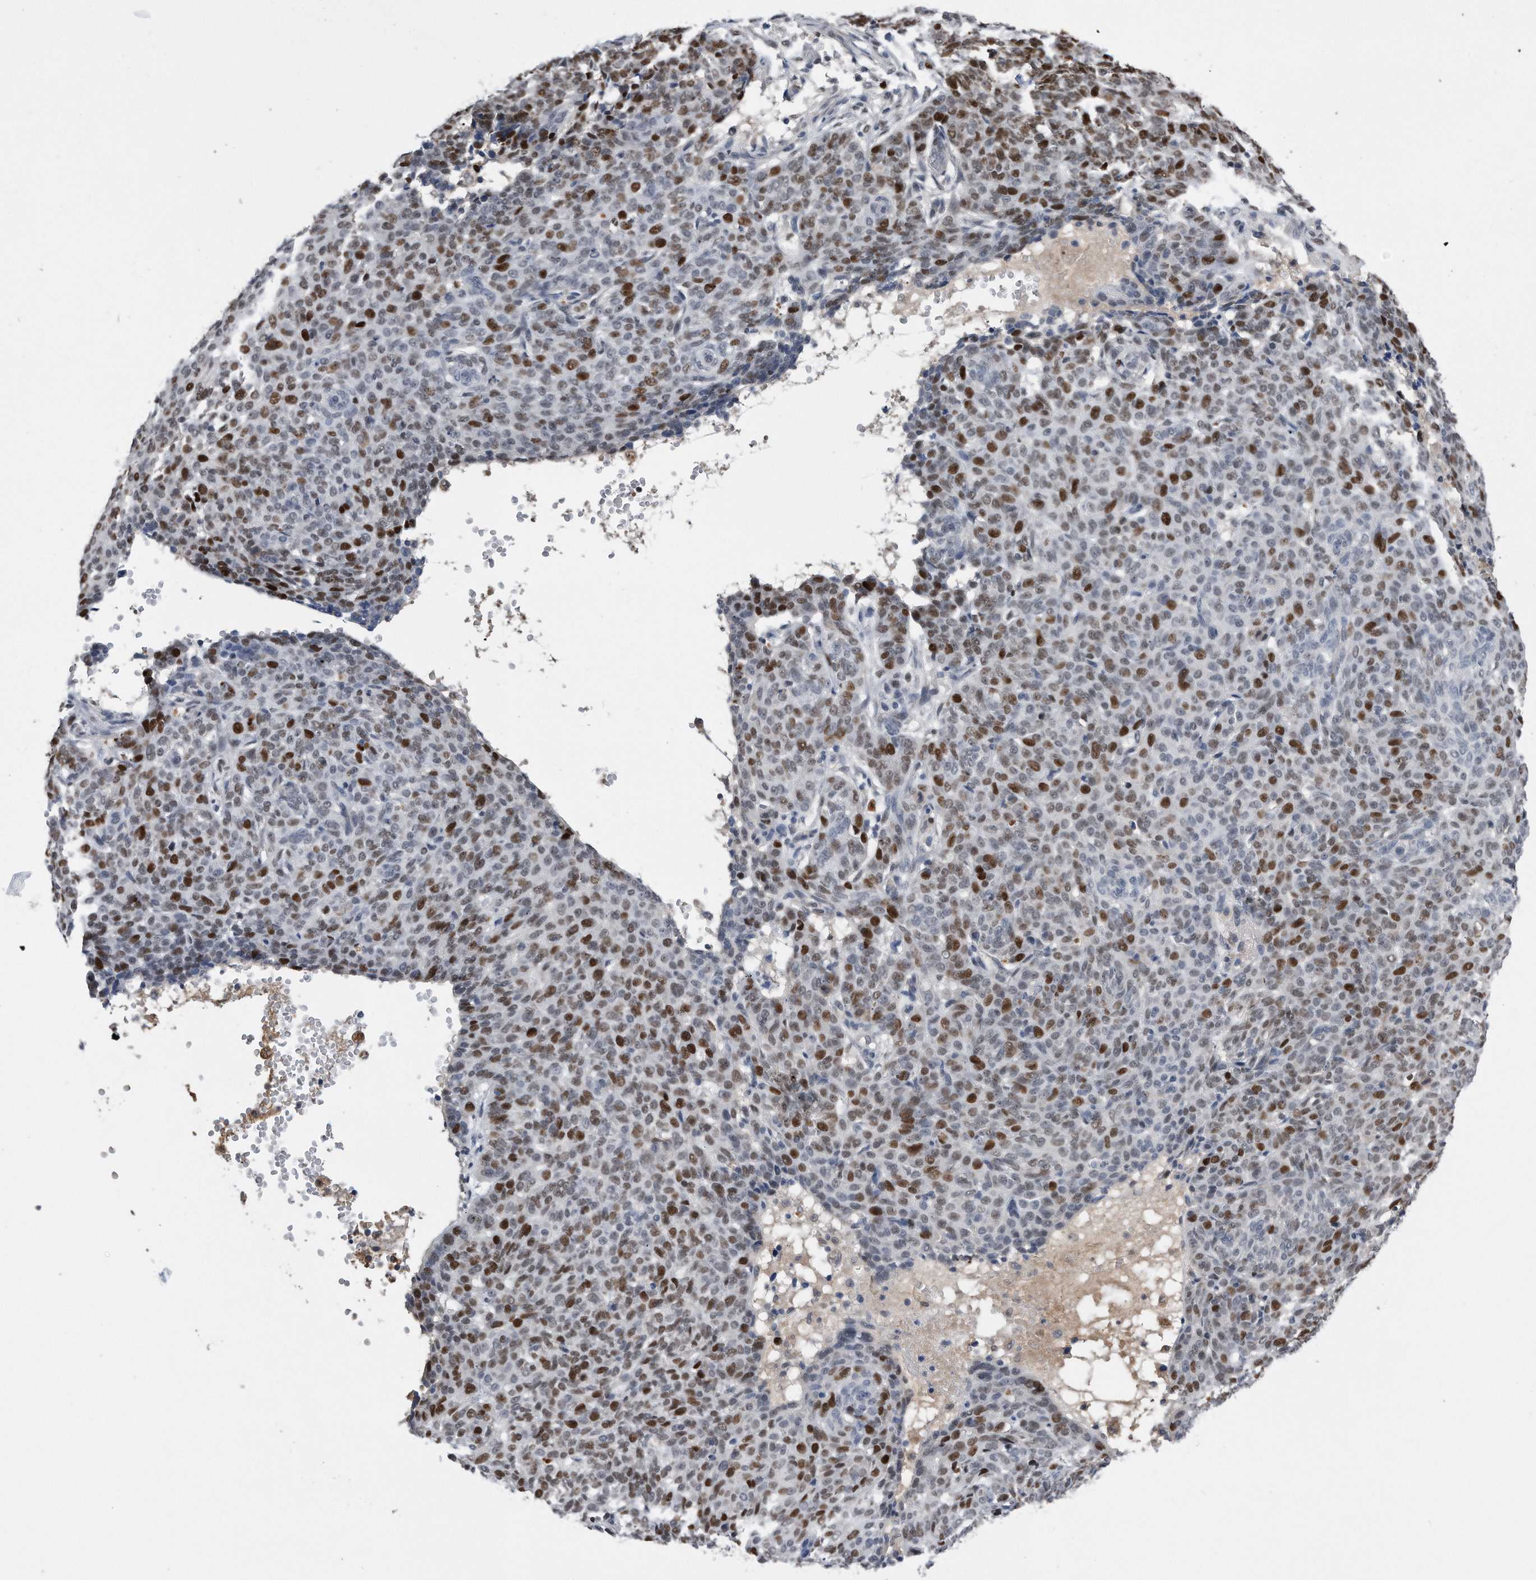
{"staining": {"intensity": "strong", "quantity": "25%-75%", "location": "nuclear"}, "tissue": "skin cancer", "cell_type": "Tumor cells", "image_type": "cancer", "snomed": [{"axis": "morphology", "description": "Basal cell carcinoma"}, {"axis": "topography", "description": "Skin"}], "caption": "Protein analysis of skin basal cell carcinoma tissue displays strong nuclear positivity in about 25%-75% of tumor cells.", "gene": "PCNA", "patient": {"sex": "male", "age": 85}}